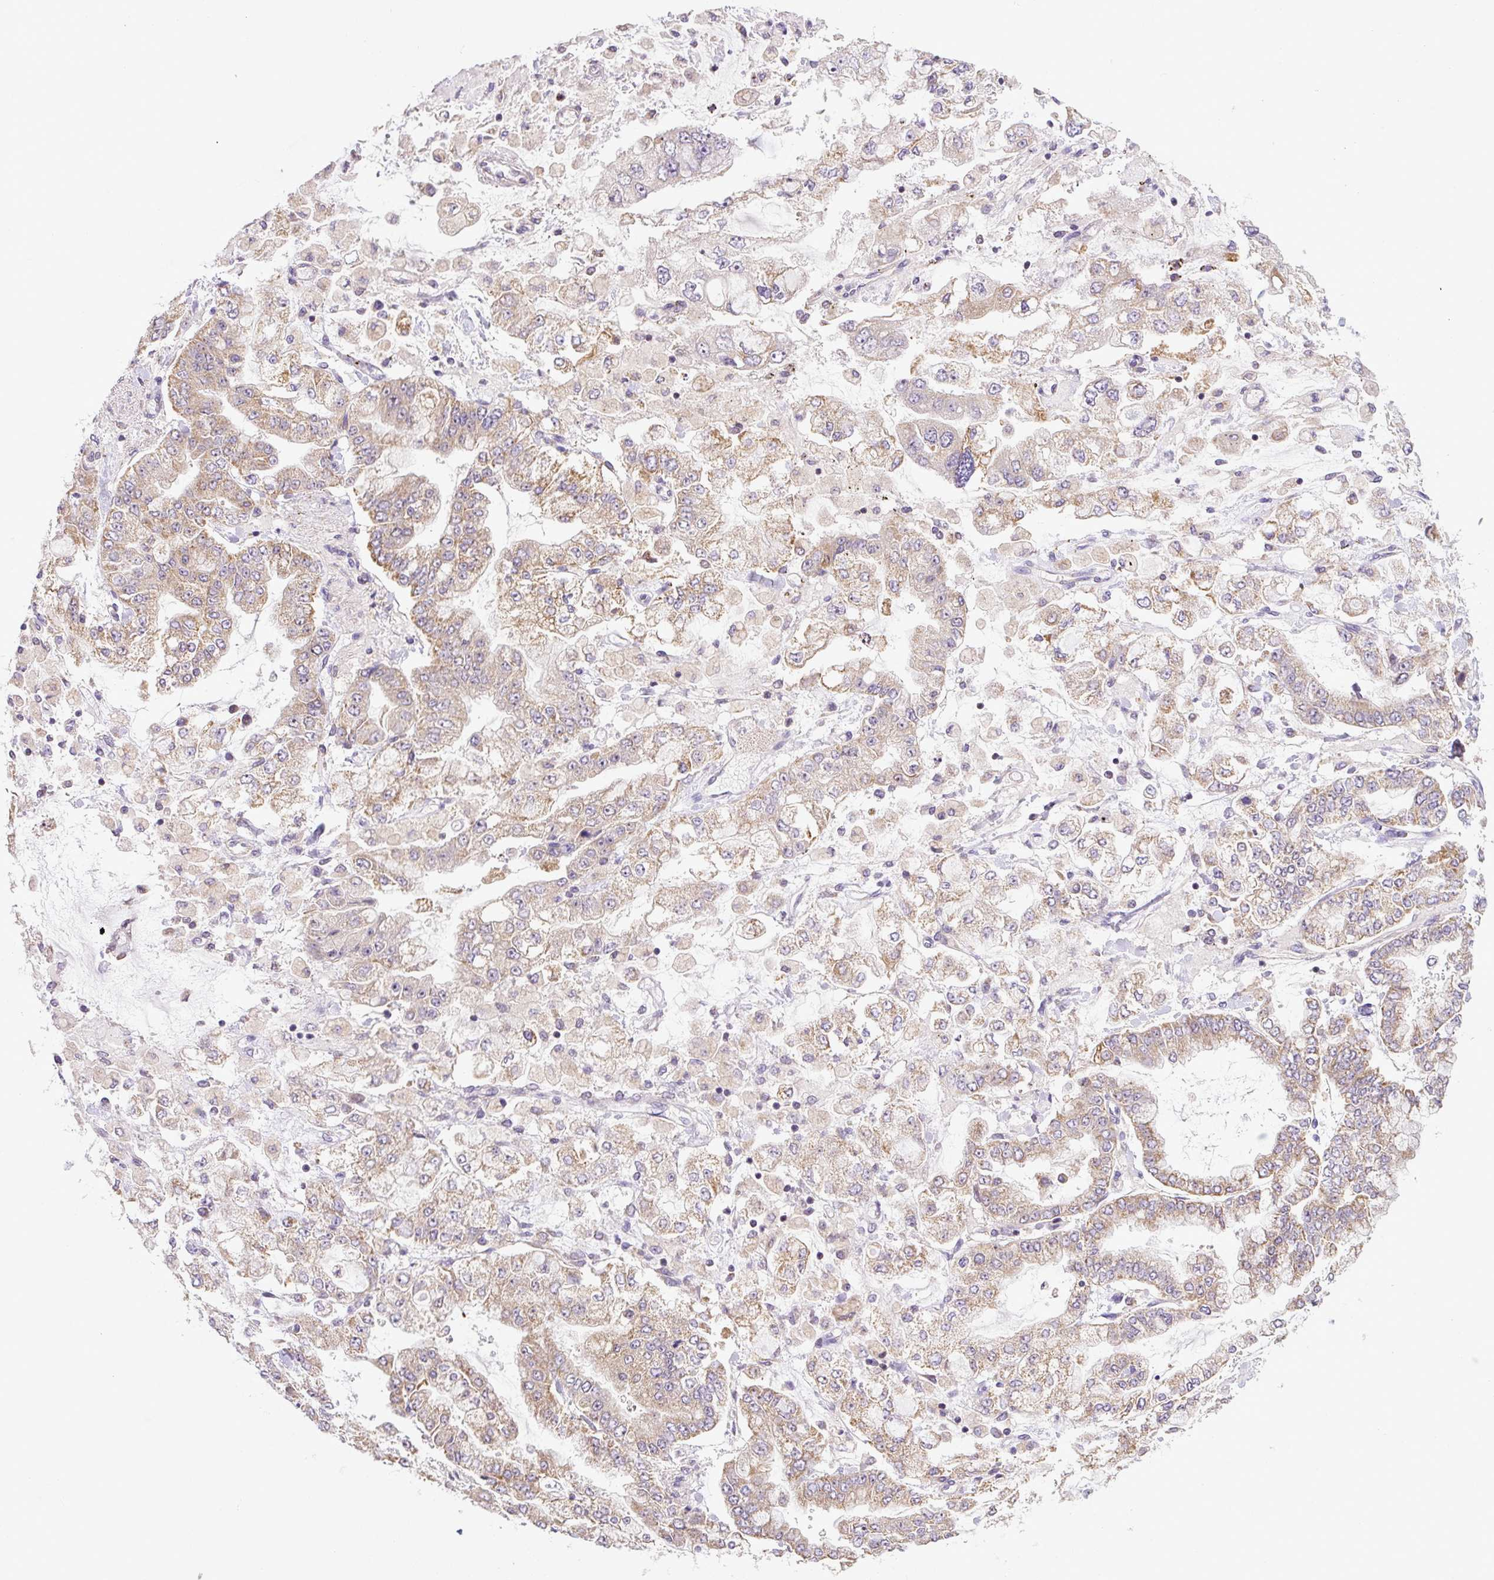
{"staining": {"intensity": "moderate", "quantity": "25%-75%", "location": "cytoplasmic/membranous"}, "tissue": "stomach cancer", "cell_type": "Tumor cells", "image_type": "cancer", "snomed": [{"axis": "morphology", "description": "Normal tissue, NOS"}, {"axis": "morphology", "description": "Adenocarcinoma, NOS"}, {"axis": "topography", "description": "Stomach, upper"}, {"axis": "topography", "description": "Stomach"}], "caption": "Protein staining of stomach cancer (adenocarcinoma) tissue shows moderate cytoplasmic/membranous positivity in approximately 25%-75% of tumor cells.", "gene": "MFSD9", "patient": {"sex": "male", "age": 76}}